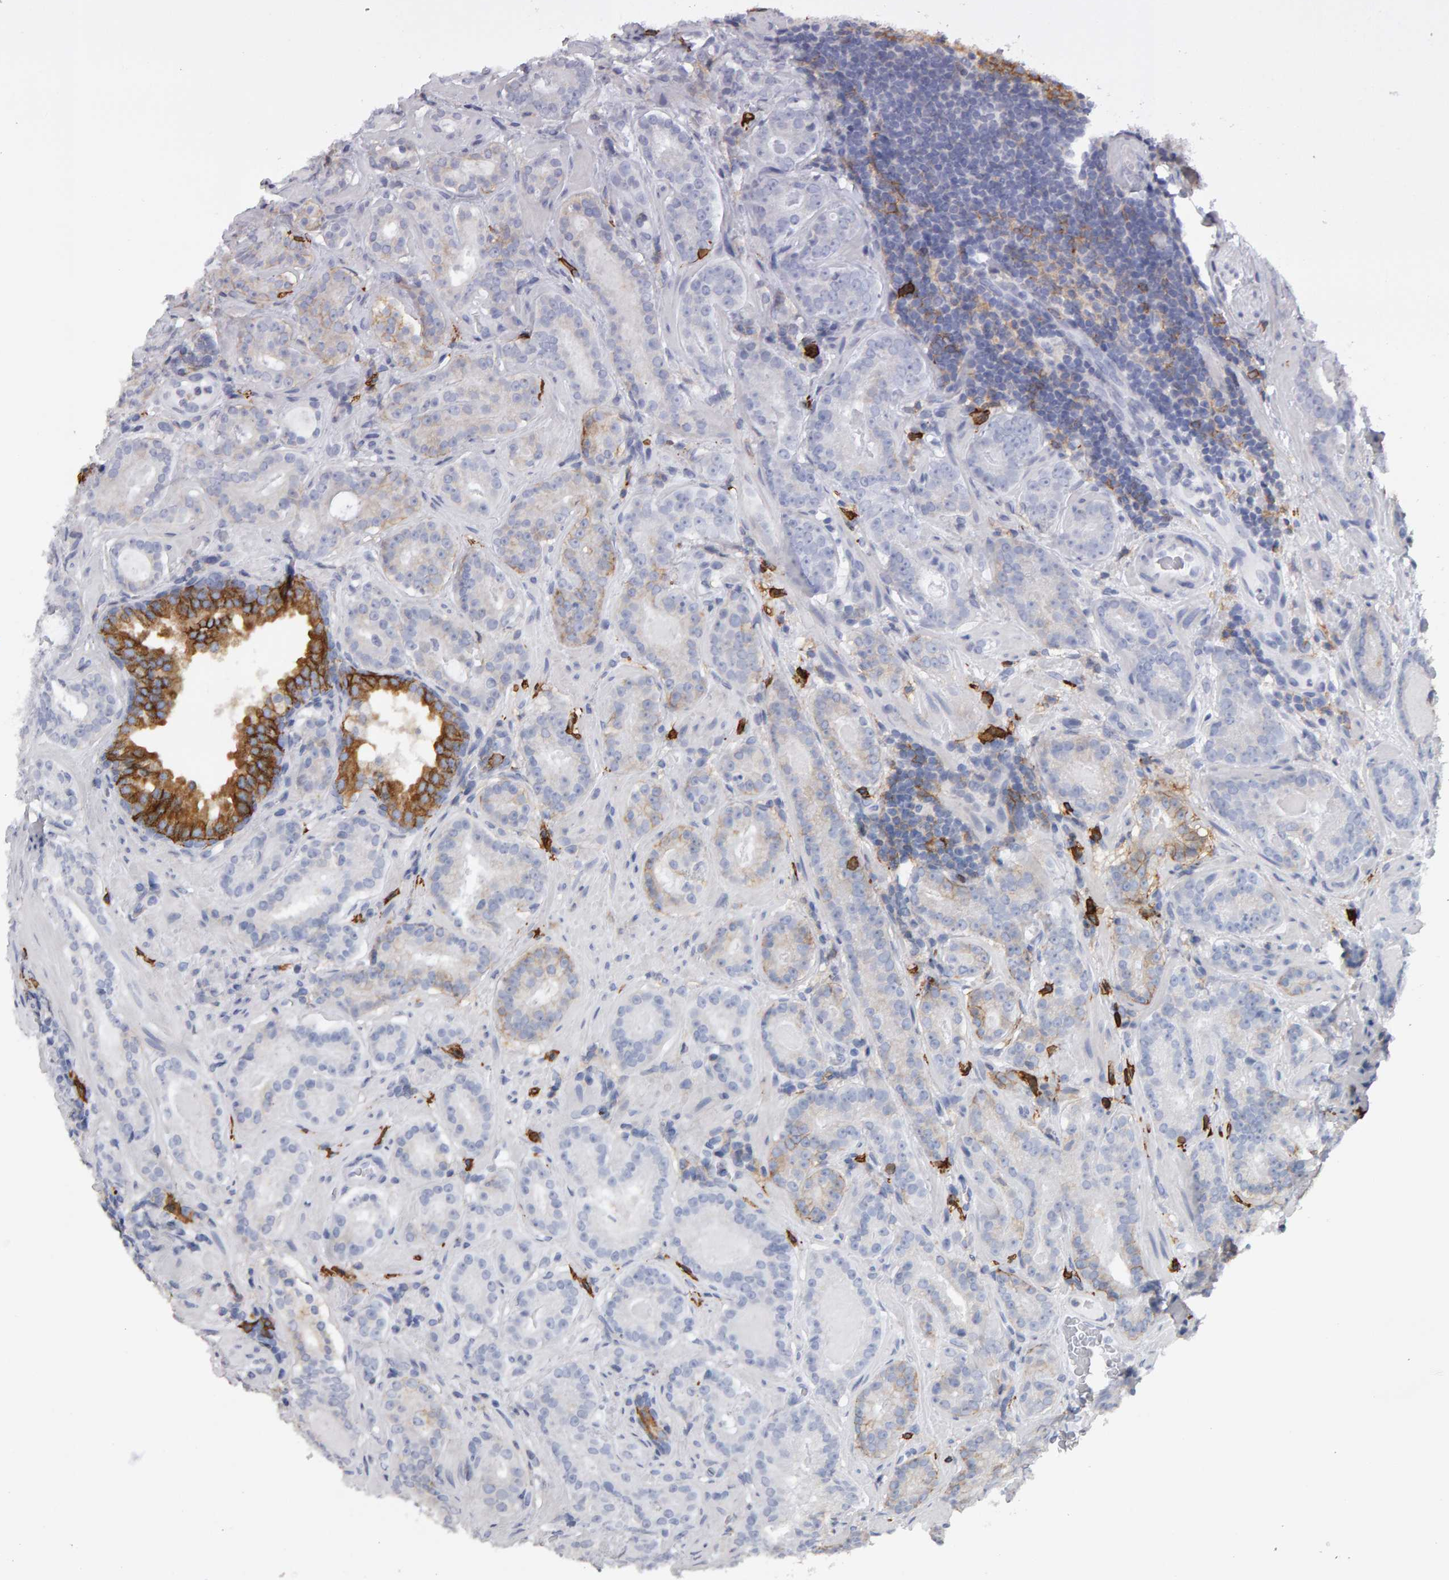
{"staining": {"intensity": "weak", "quantity": "<25%", "location": "cytoplasmic/membranous"}, "tissue": "prostate cancer", "cell_type": "Tumor cells", "image_type": "cancer", "snomed": [{"axis": "morphology", "description": "Adenocarcinoma, Low grade"}, {"axis": "topography", "description": "Prostate"}], "caption": "The histopathology image demonstrates no staining of tumor cells in low-grade adenocarcinoma (prostate).", "gene": "CD38", "patient": {"sex": "male", "age": 69}}